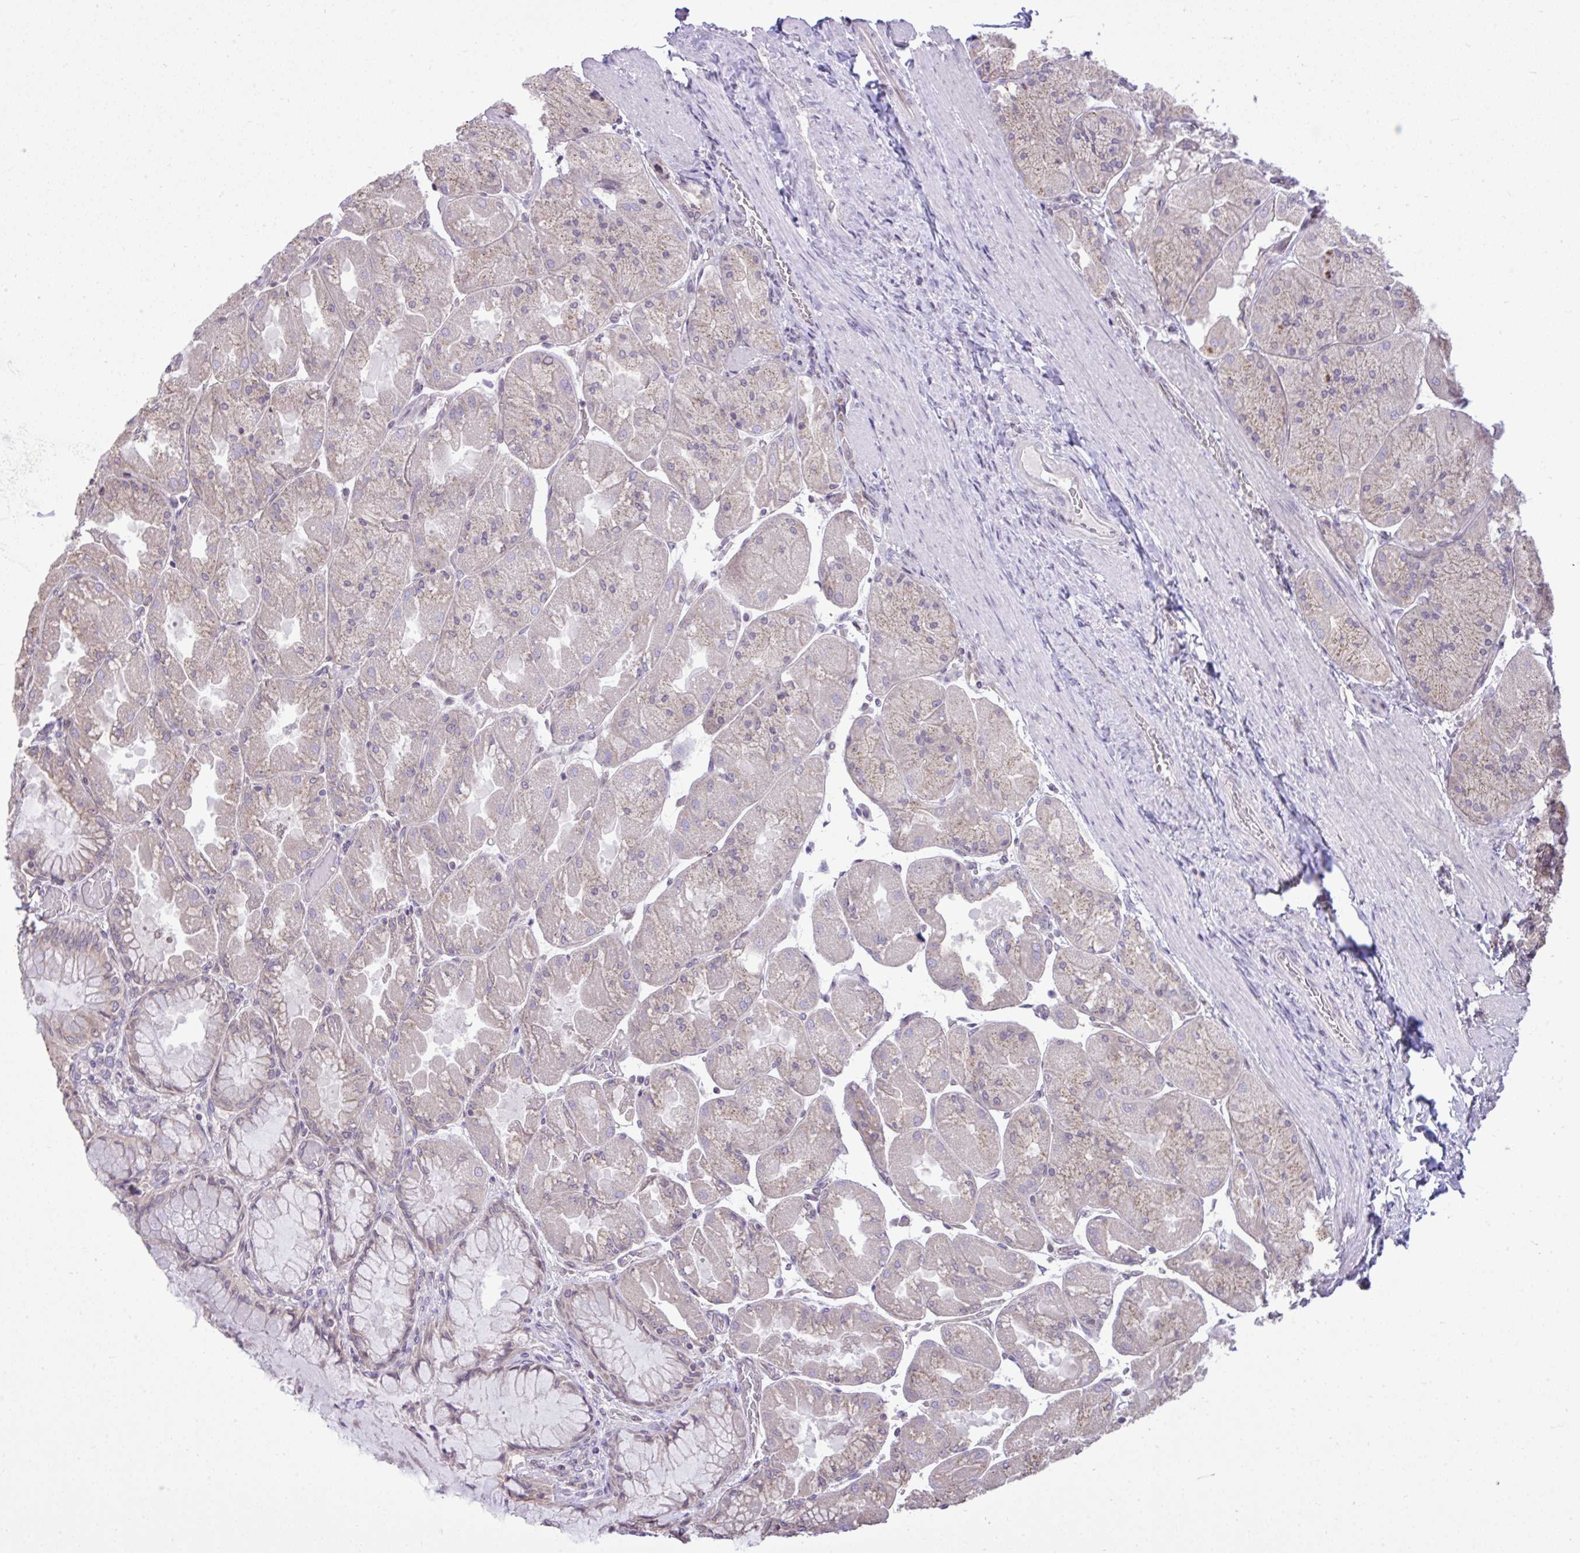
{"staining": {"intensity": "weak", "quantity": "25%-75%", "location": "cytoplasmic/membranous"}, "tissue": "stomach", "cell_type": "Glandular cells", "image_type": "normal", "snomed": [{"axis": "morphology", "description": "Normal tissue, NOS"}, {"axis": "topography", "description": "Stomach"}], "caption": "Immunohistochemical staining of benign human stomach demonstrates low levels of weak cytoplasmic/membranous staining in approximately 25%-75% of glandular cells.", "gene": "CYP20A1", "patient": {"sex": "female", "age": 61}}